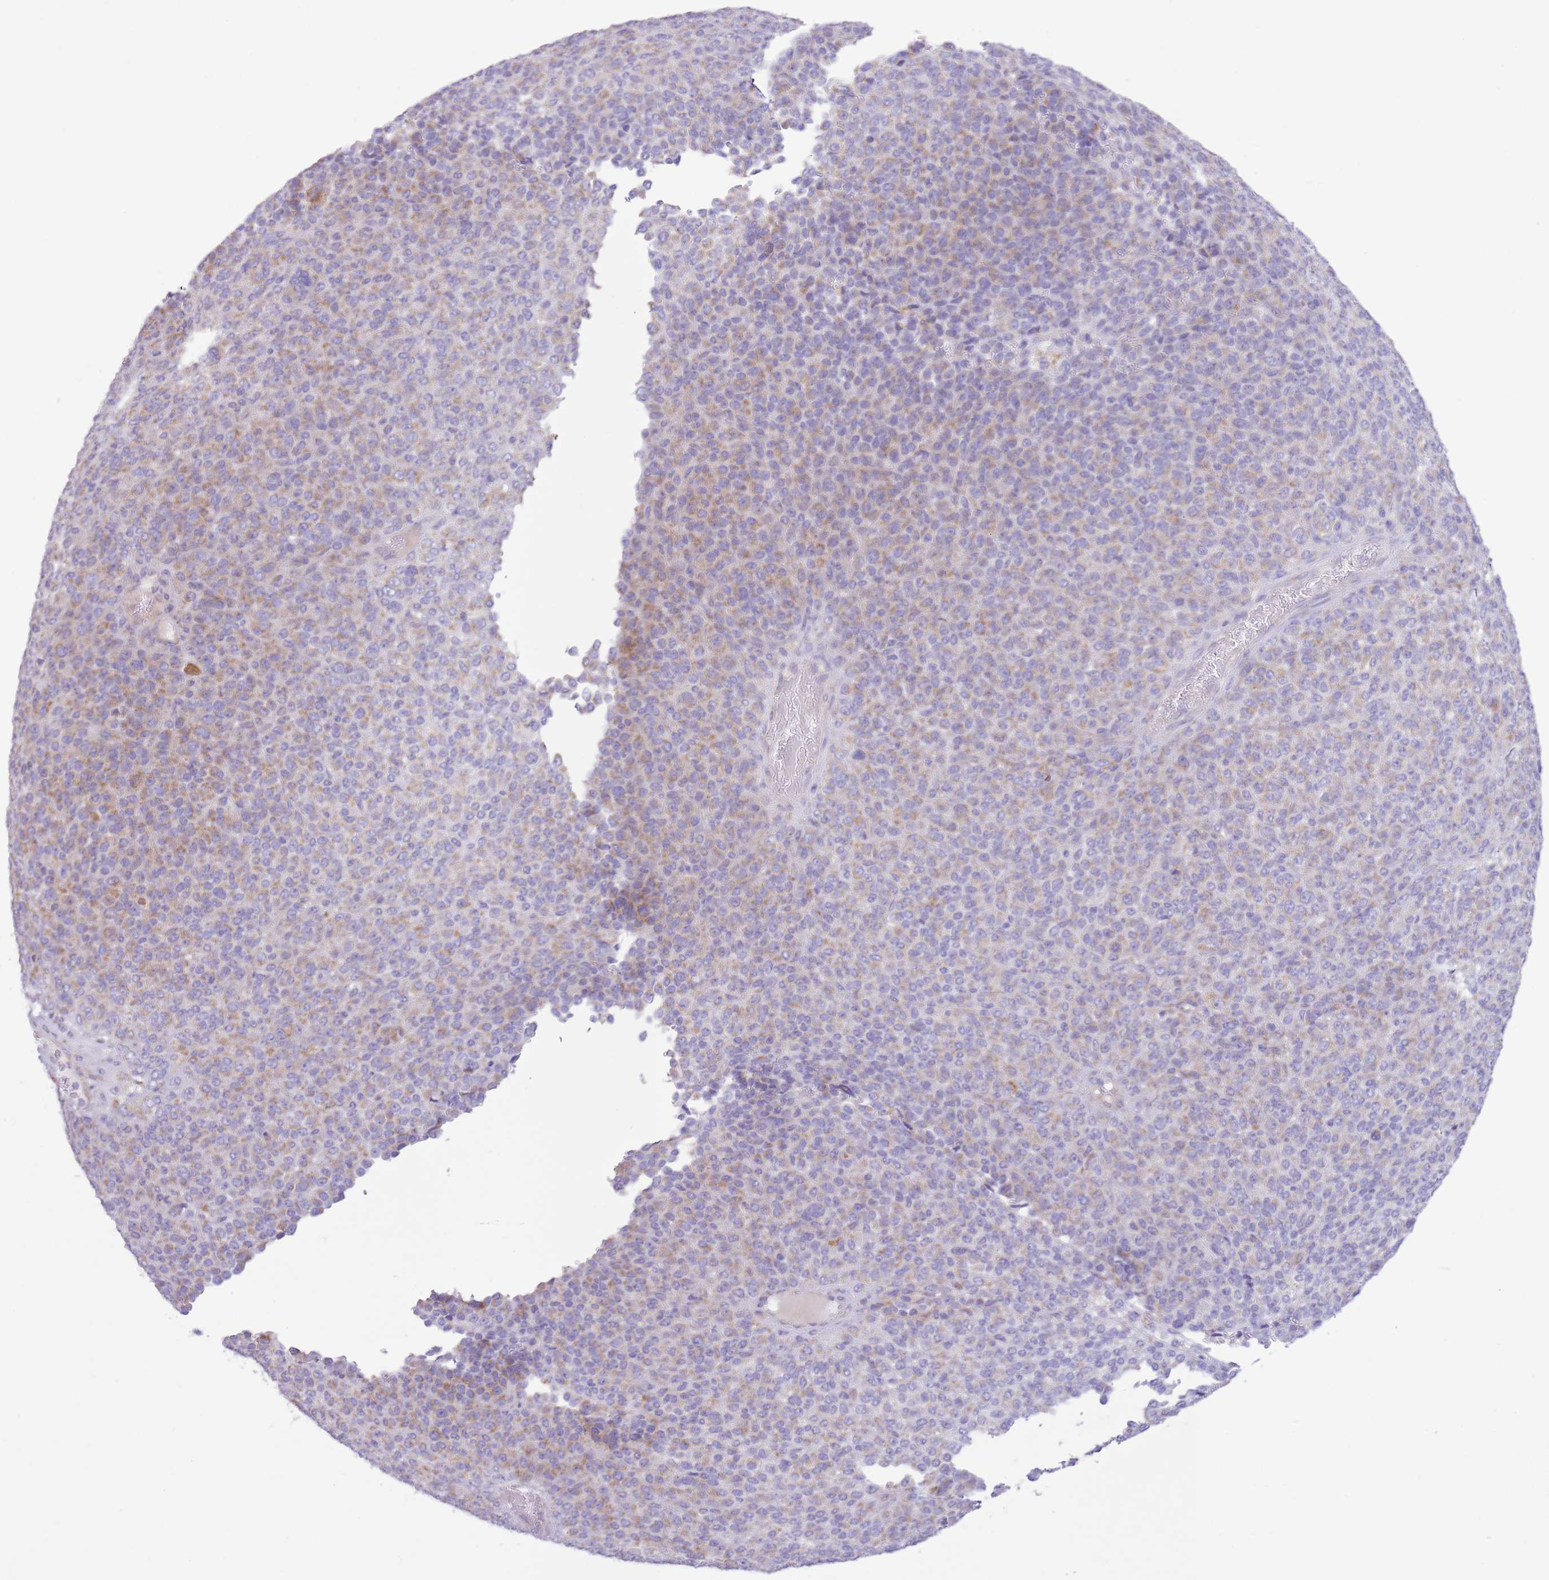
{"staining": {"intensity": "moderate", "quantity": "25%-75%", "location": "cytoplasmic/membranous"}, "tissue": "melanoma", "cell_type": "Tumor cells", "image_type": "cancer", "snomed": [{"axis": "morphology", "description": "Malignant melanoma, Metastatic site"}, {"axis": "topography", "description": "Brain"}], "caption": "Malignant melanoma (metastatic site) stained with DAB immunohistochemistry (IHC) displays medium levels of moderate cytoplasmic/membranous staining in approximately 25%-75% of tumor cells. Nuclei are stained in blue.", "gene": "OAZ2", "patient": {"sex": "female", "age": 56}}